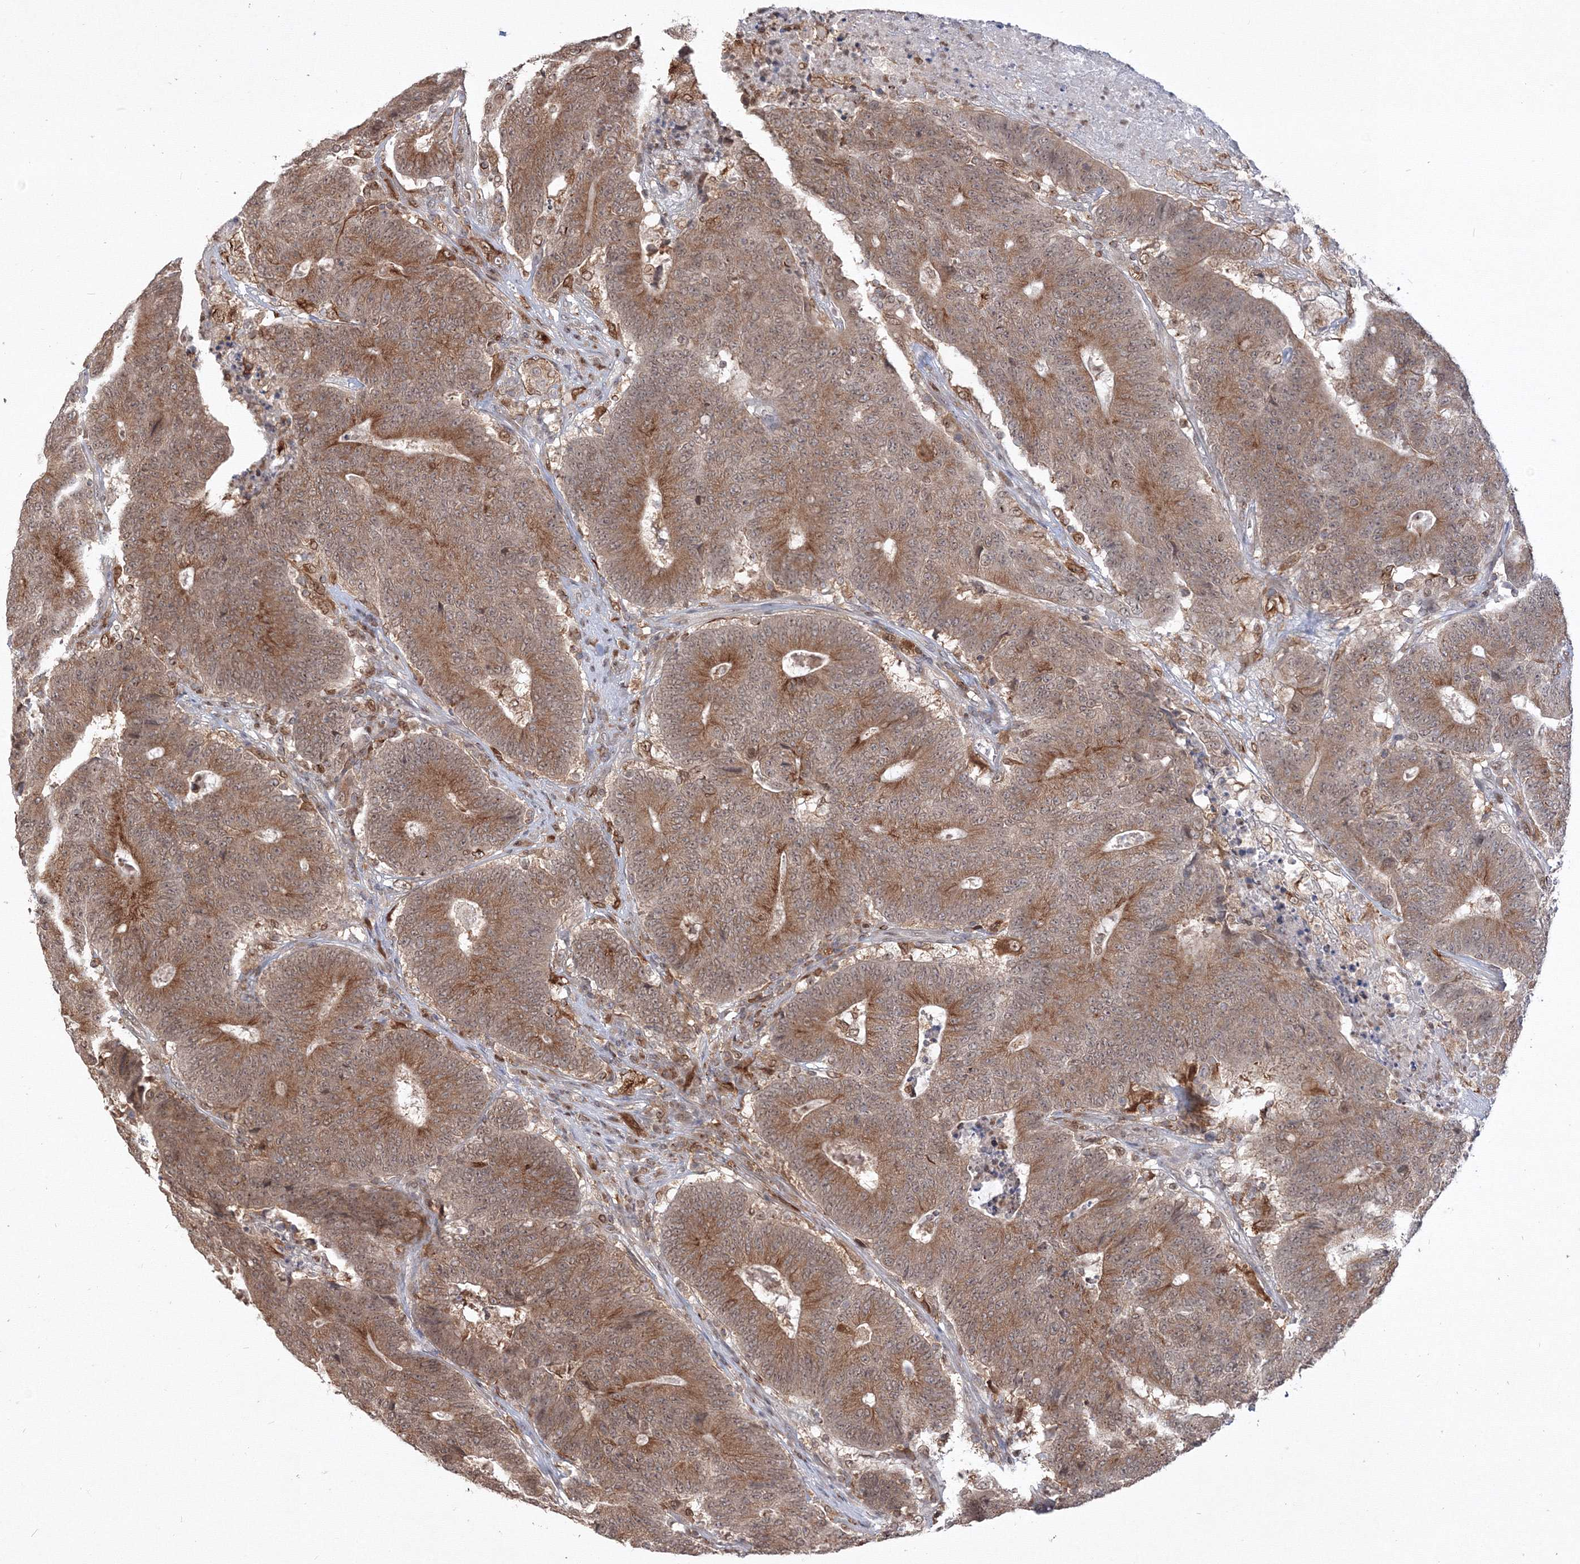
{"staining": {"intensity": "moderate", "quantity": ">75%", "location": "cytoplasmic/membranous"}, "tissue": "colorectal cancer", "cell_type": "Tumor cells", "image_type": "cancer", "snomed": [{"axis": "morphology", "description": "Normal tissue, NOS"}, {"axis": "morphology", "description": "Adenocarcinoma, NOS"}, {"axis": "topography", "description": "Colon"}], "caption": "DAB (3,3'-diaminobenzidine) immunohistochemical staining of colorectal cancer reveals moderate cytoplasmic/membranous protein staining in approximately >75% of tumor cells.", "gene": "TMEM50B", "patient": {"sex": "female", "age": 75}}